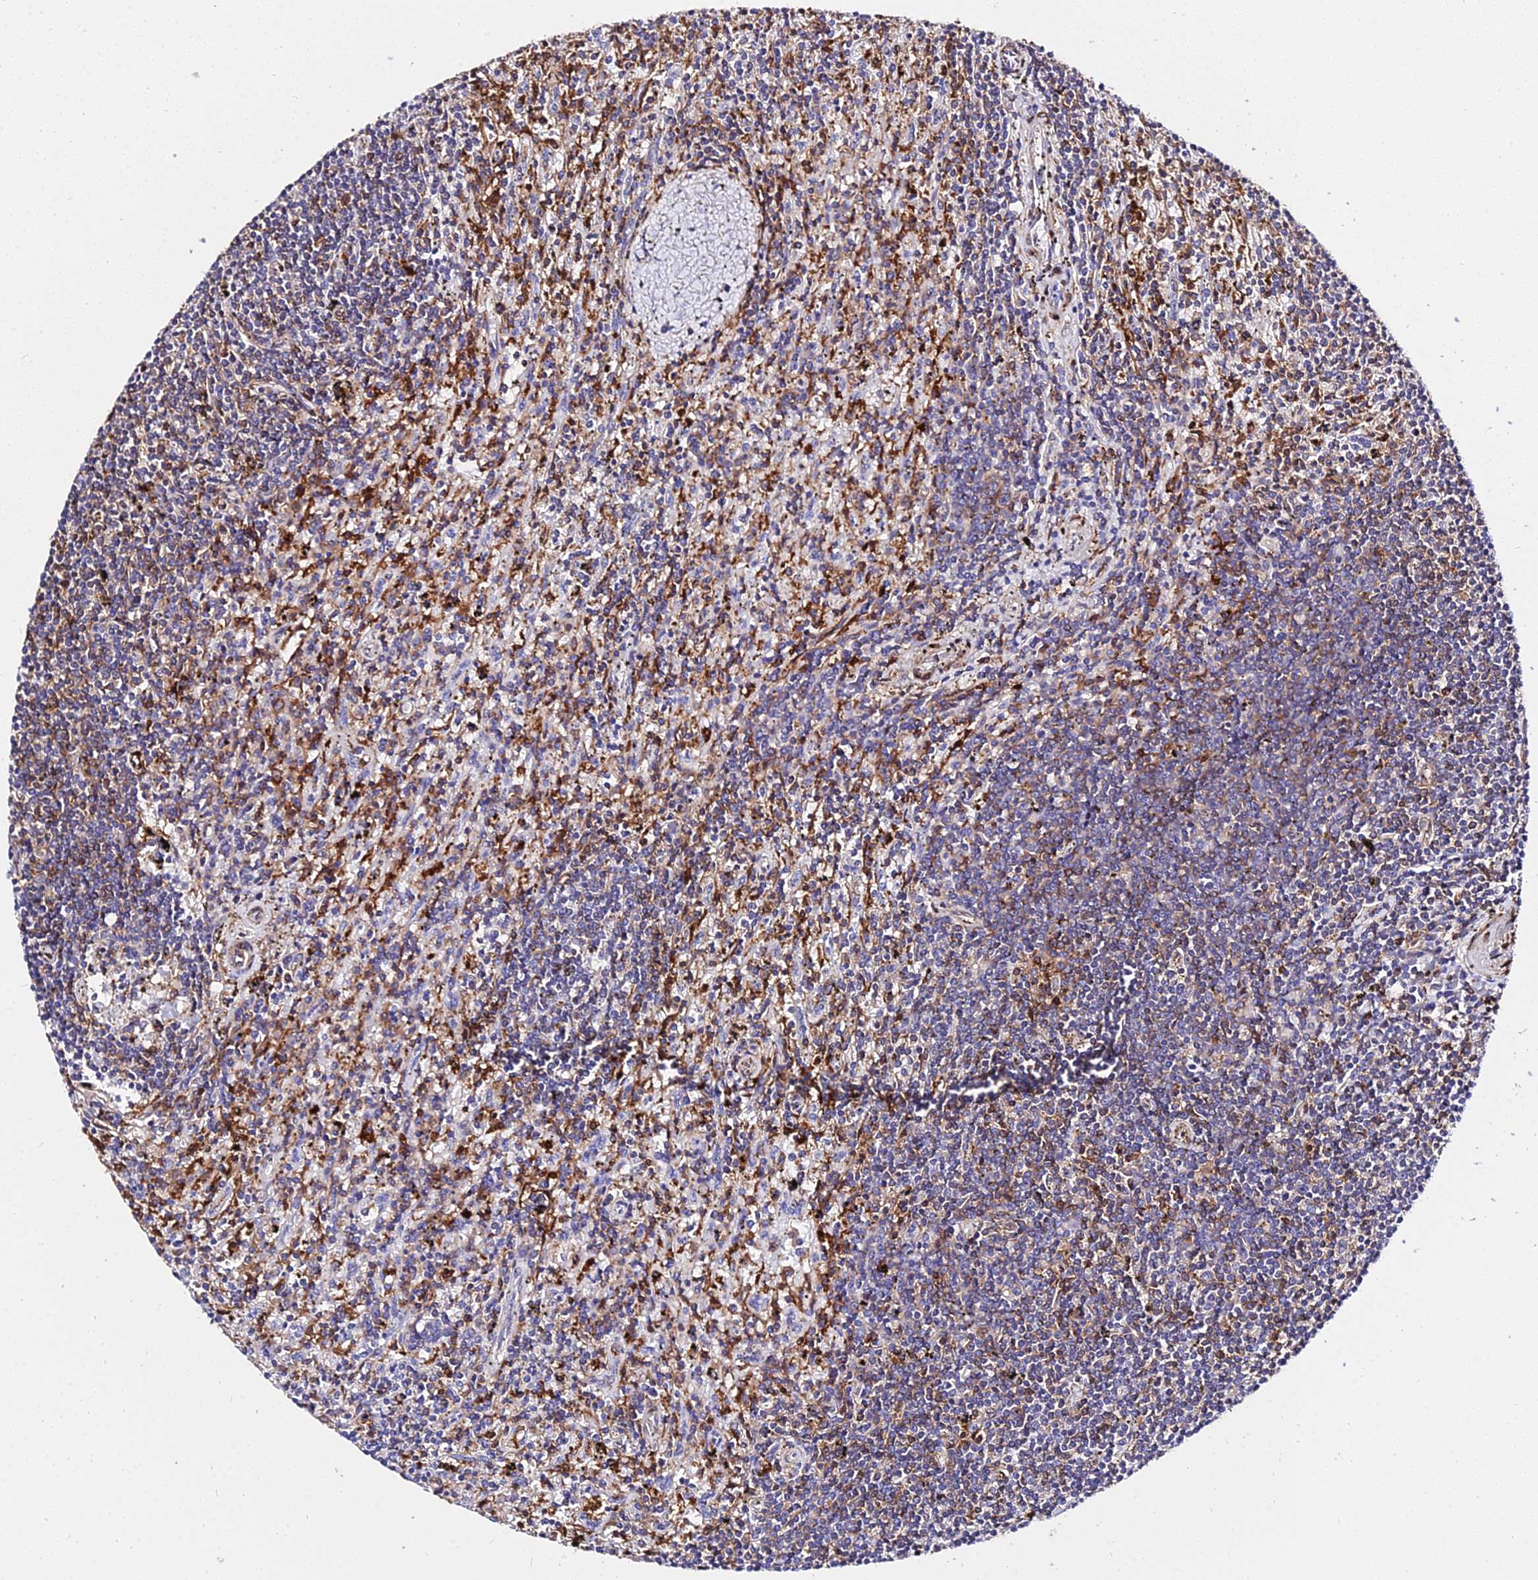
{"staining": {"intensity": "weak", "quantity": "25%-75%", "location": "cytoplasmic/membranous"}, "tissue": "lymphoma", "cell_type": "Tumor cells", "image_type": "cancer", "snomed": [{"axis": "morphology", "description": "Malignant lymphoma, non-Hodgkin's type, Low grade"}, {"axis": "topography", "description": "Spleen"}], "caption": "This histopathology image shows IHC staining of human lymphoma, with low weak cytoplasmic/membranous positivity in approximately 25%-75% of tumor cells.", "gene": "CSRP1", "patient": {"sex": "male", "age": 76}}